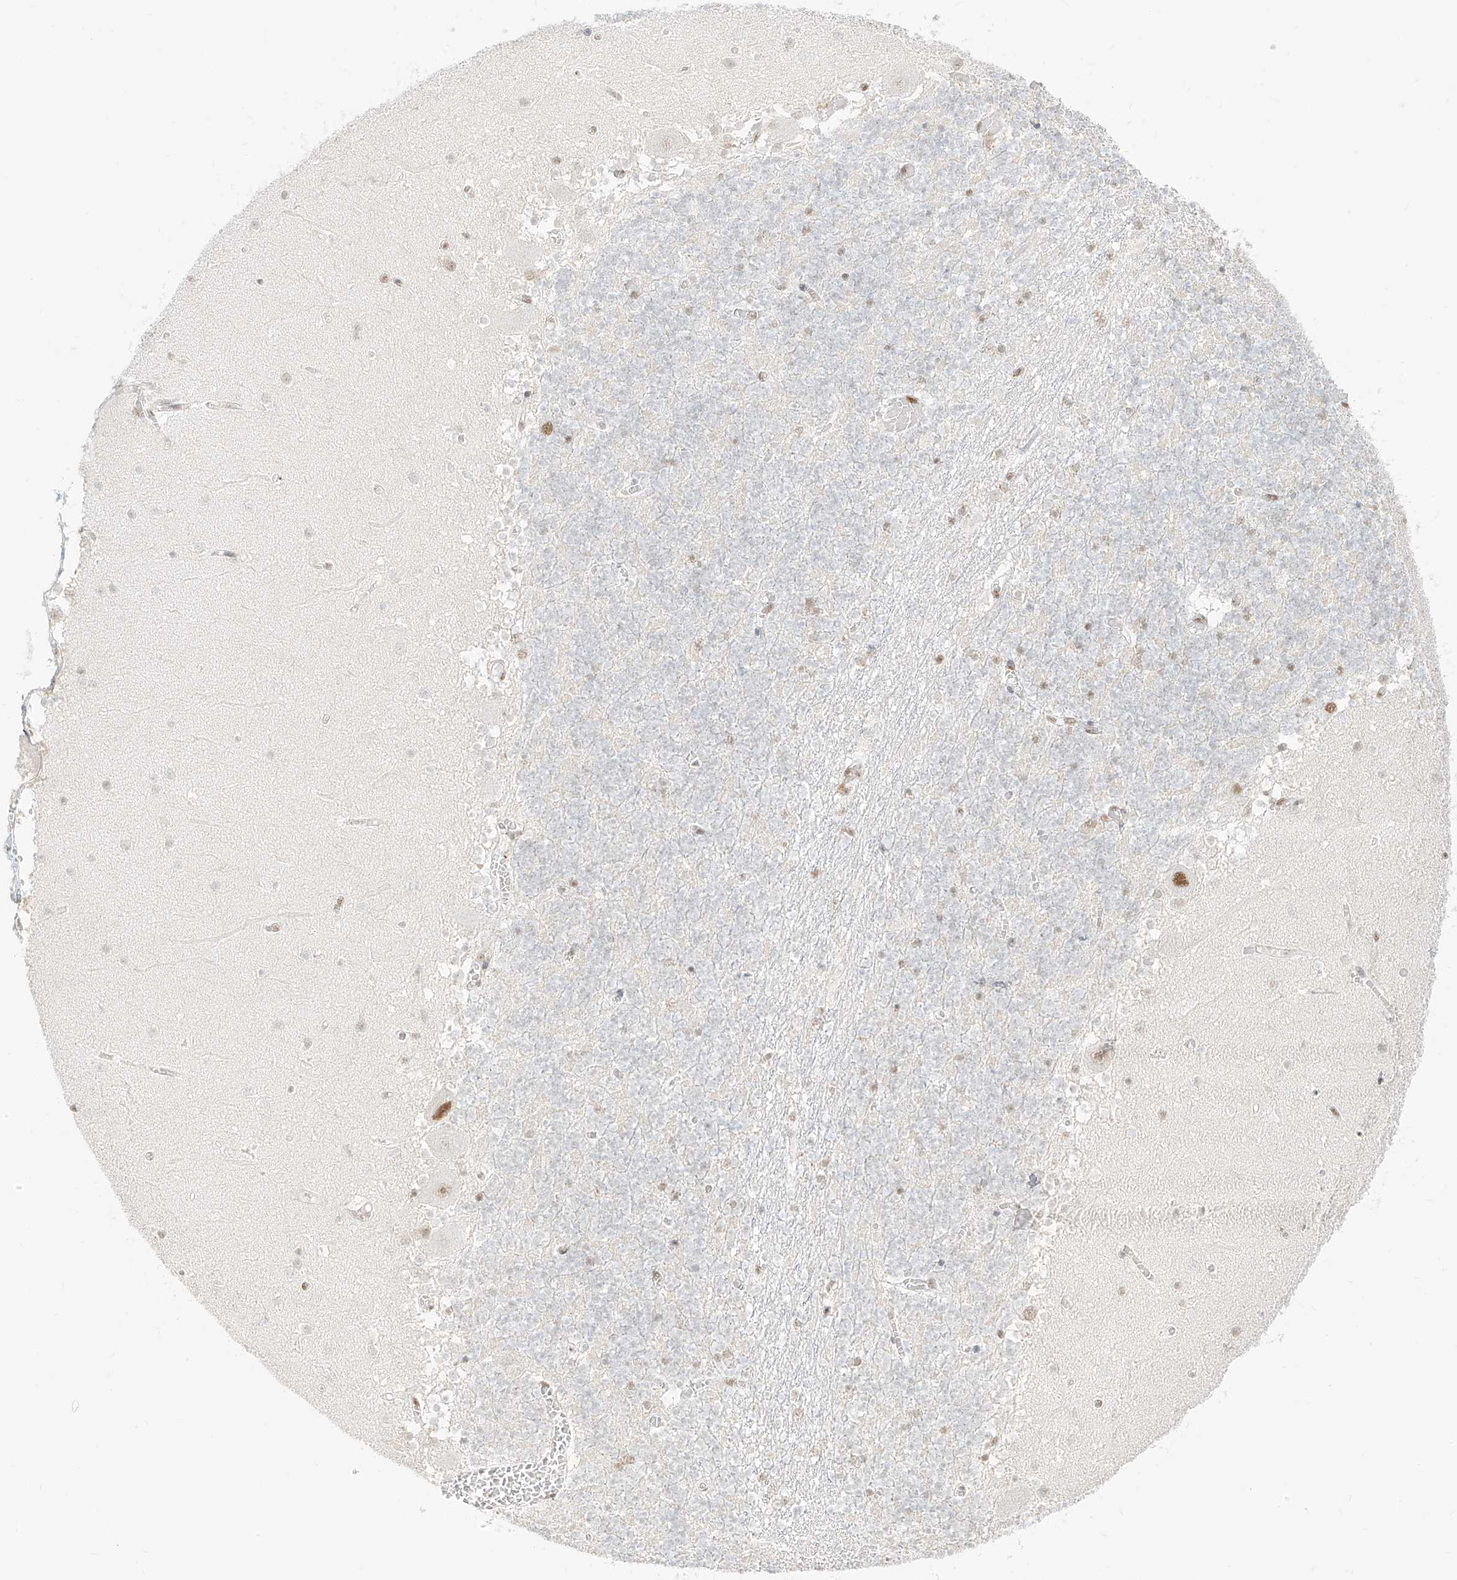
{"staining": {"intensity": "weak", "quantity": "25%-75%", "location": "nuclear"}, "tissue": "cerebellum", "cell_type": "Cells in granular layer", "image_type": "normal", "snomed": [{"axis": "morphology", "description": "Normal tissue, NOS"}, {"axis": "topography", "description": "Cerebellum"}], "caption": "Benign cerebellum displays weak nuclear positivity in about 25%-75% of cells in granular layer.", "gene": "SUPT5H", "patient": {"sex": "female", "age": 28}}